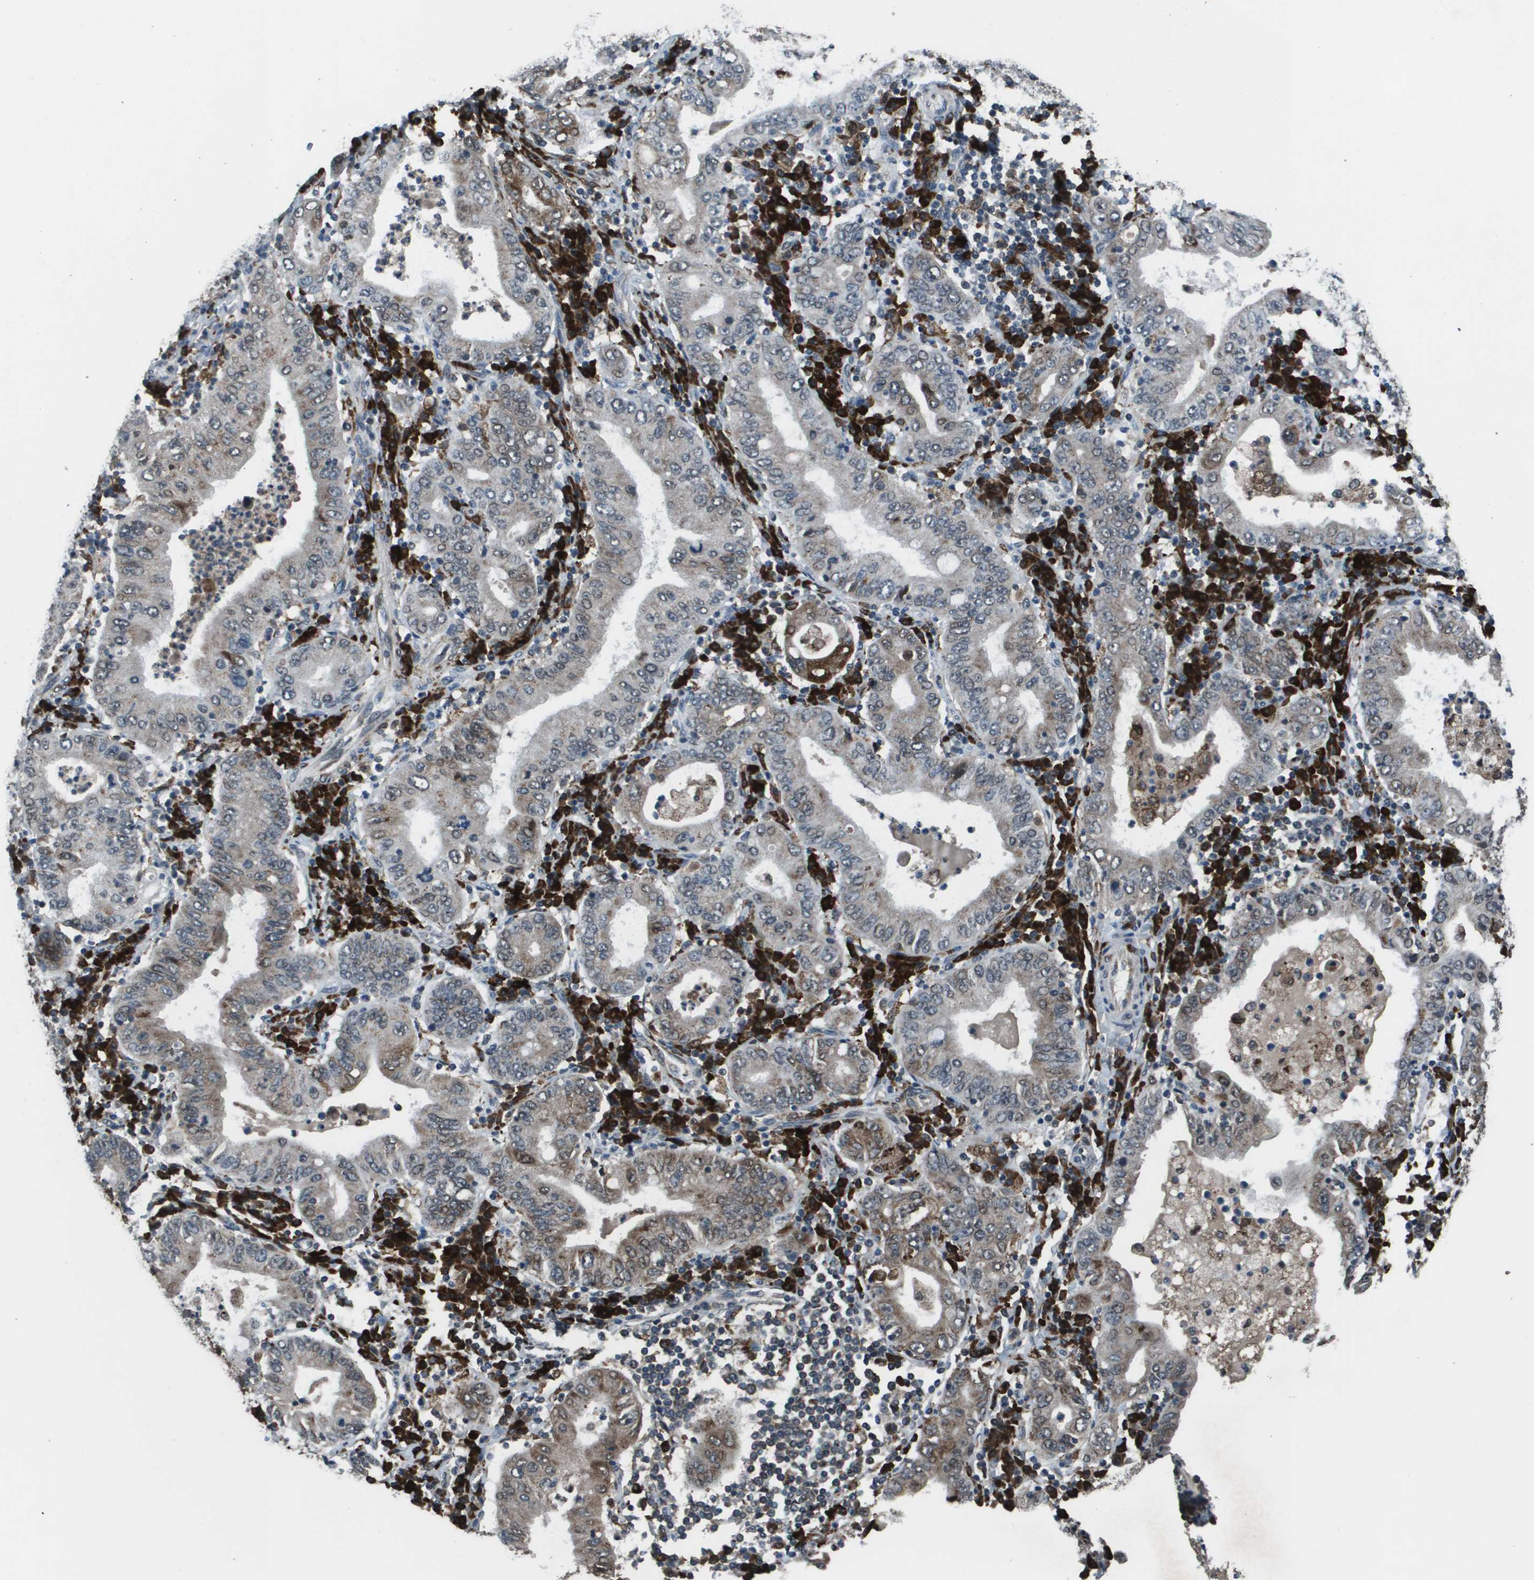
{"staining": {"intensity": "weak", "quantity": "<25%", "location": "cytoplasmic/membranous"}, "tissue": "stomach cancer", "cell_type": "Tumor cells", "image_type": "cancer", "snomed": [{"axis": "morphology", "description": "Normal tissue, NOS"}, {"axis": "morphology", "description": "Adenocarcinoma, NOS"}, {"axis": "topography", "description": "Esophagus"}, {"axis": "topography", "description": "Stomach, upper"}, {"axis": "topography", "description": "Peripheral nerve tissue"}], "caption": "A high-resolution photomicrograph shows immunohistochemistry staining of stomach cancer (adenocarcinoma), which exhibits no significant staining in tumor cells. The staining is performed using DAB (3,3'-diaminobenzidine) brown chromogen with nuclei counter-stained in using hematoxylin.", "gene": "GOSR2", "patient": {"sex": "male", "age": 62}}